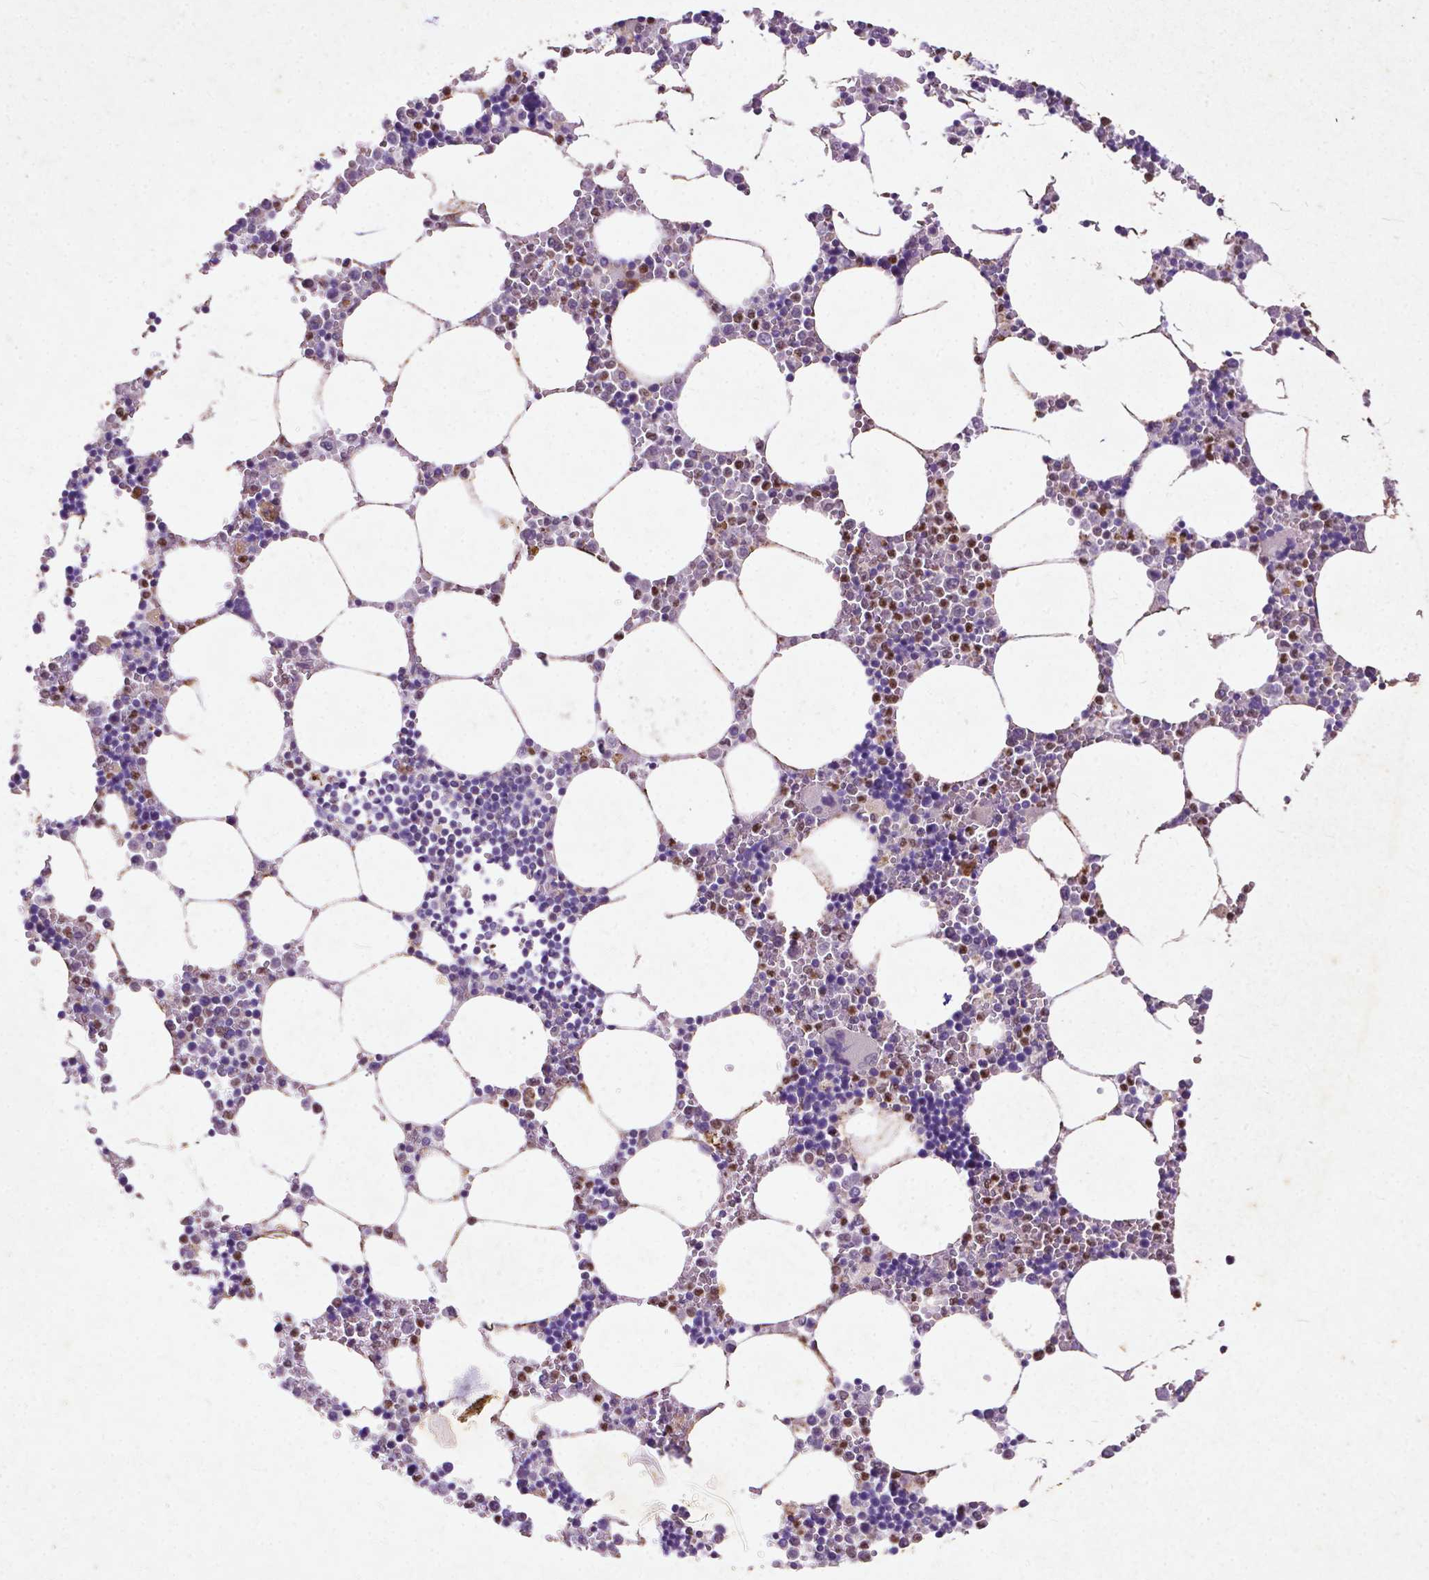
{"staining": {"intensity": "moderate", "quantity": "<25%", "location": "cytoplasmic/membranous"}, "tissue": "bone marrow", "cell_type": "Hematopoietic cells", "image_type": "normal", "snomed": [{"axis": "morphology", "description": "Normal tissue, NOS"}, {"axis": "topography", "description": "Bone marrow"}], "caption": "A low amount of moderate cytoplasmic/membranous expression is seen in approximately <25% of hematopoietic cells in normal bone marrow. (DAB IHC with brightfield microscopy, high magnification).", "gene": "THEGL", "patient": {"sex": "male", "age": 54}}